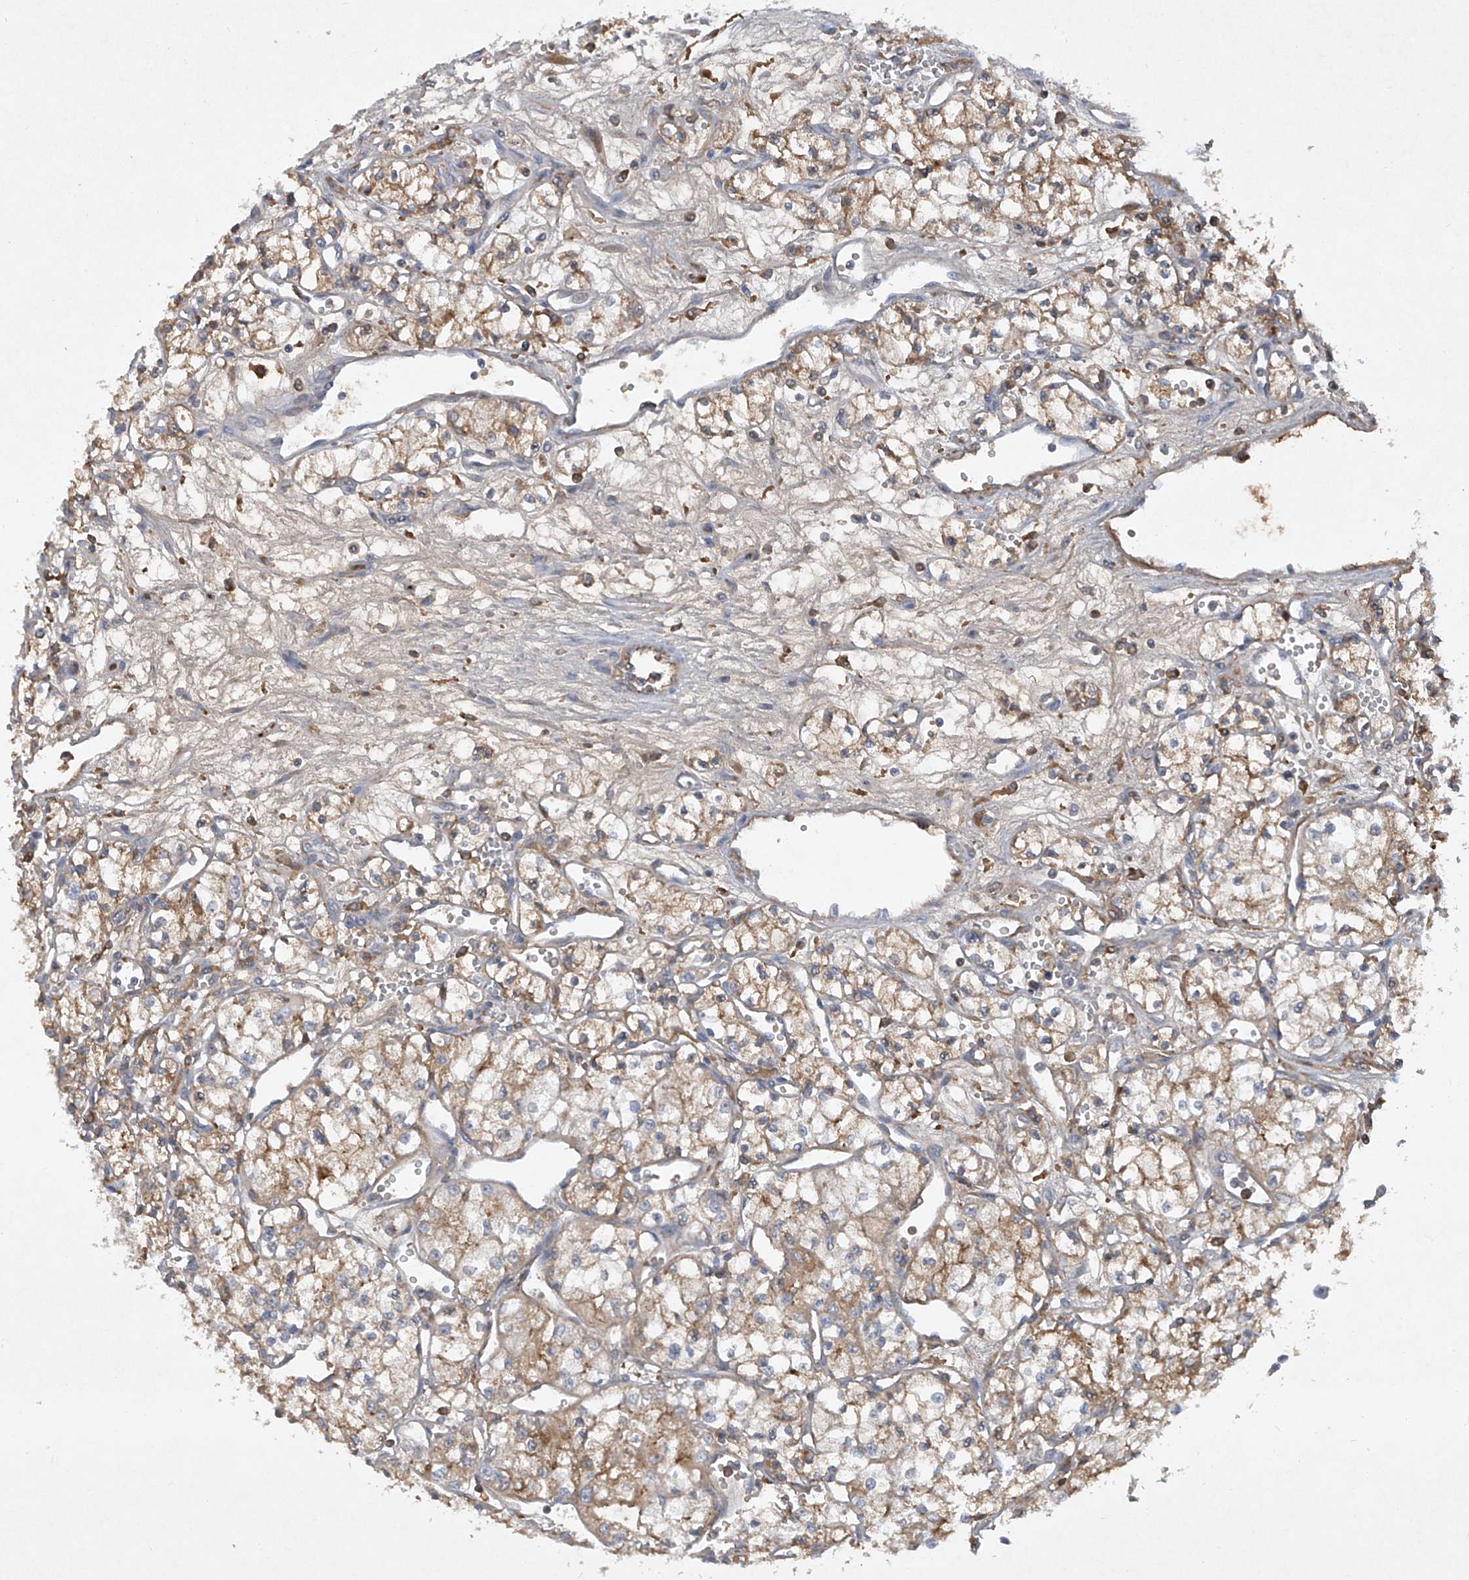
{"staining": {"intensity": "weak", "quantity": "25%-75%", "location": "cytoplasmic/membranous"}, "tissue": "renal cancer", "cell_type": "Tumor cells", "image_type": "cancer", "snomed": [{"axis": "morphology", "description": "Normal tissue, NOS"}, {"axis": "morphology", "description": "Adenocarcinoma, NOS"}, {"axis": "topography", "description": "Kidney"}], "caption": "The photomicrograph displays staining of renal adenocarcinoma, revealing weak cytoplasmic/membranous protein positivity (brown color) within tumor cells. The protein is stained brown, and the nuclei are stained in blue (DAB (3,3'-diaminobenzidine) IHC with brightfield microscopy, high magnification).", "gene": "HAS3", "patient": {"sex": "male", "age": 59}}